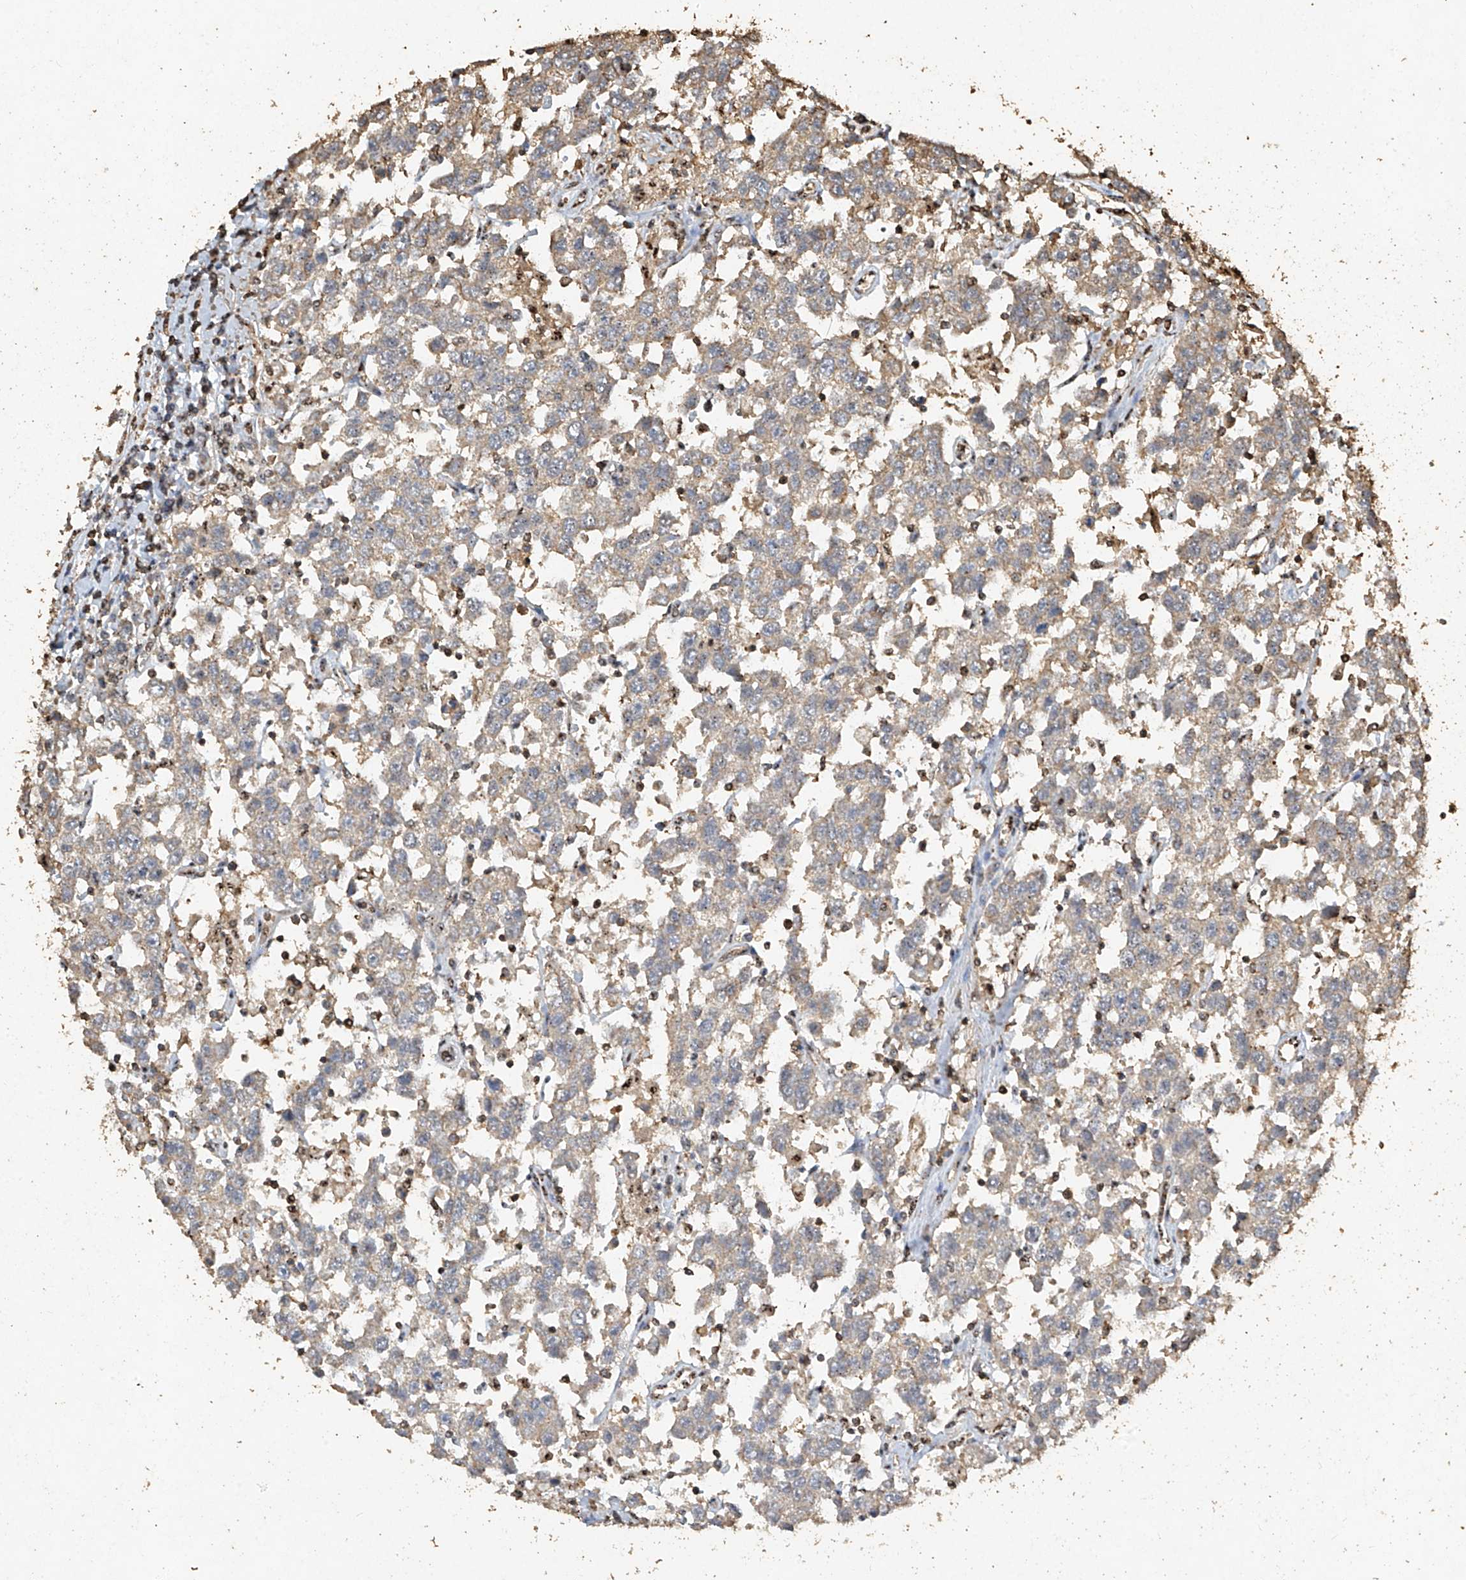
{"staining": {"intensity": "negative", "quantity": "none", "location": "none"}, "tissue": "testis cancer", "cell_type": "Tumor cells", "image_type": "cancer", "snomed": [{"axis": "morphology", "description": "Seminoma, NOS"}, {"axis": "topography", "description": "Testis"}], "caption": "Immunohistochemistry micrograph of testis cancer stained for a protein (brown), which demonstrates no staining in tumor cells. Brightfield microscopy of IHC stained with DAB (brown) and hematoxylin (blue), captured at high magnification.", "gene": "ERBB3", "patient": {"sex": "male", "age": 41}}